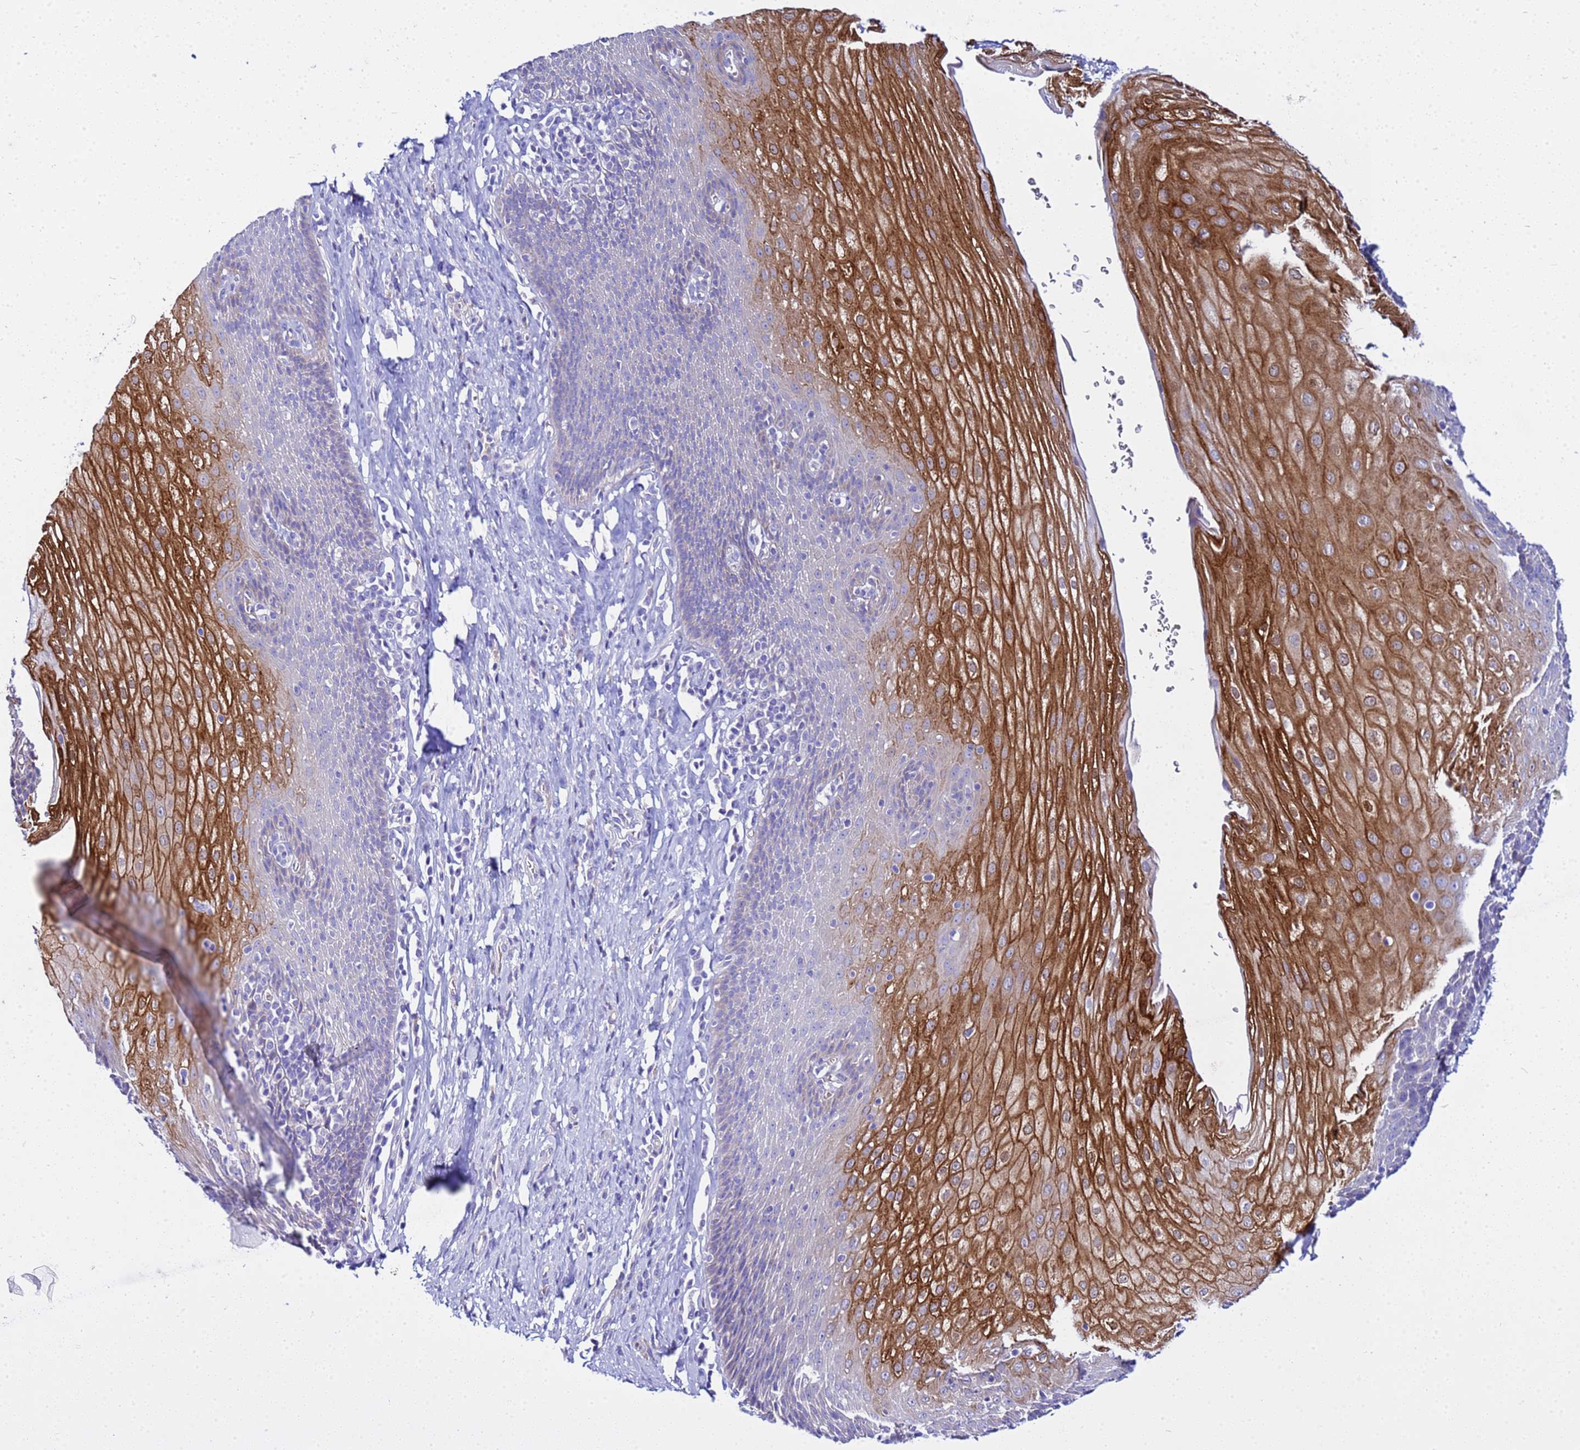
{"staining": {"intensity": "strong", "quantity": "<25%", "location": "cytoplasmic/membranous"}, "tissue": "esophagus", "cell_type": "Squamous epithelial cells", "image_type": "normal", "snomed": [{"axis": "morphology", "description": "Normal tissue, NOS"}, {"axis": "topography", "description": "Esophagus"}], "caption": "Protein expression analysis of unremarkable human esophagus reveals strong cytoplasmic/membranous positivity in approximately <25% of squamous epithelial cells. Using DAB (brown) and hematoxylin (blue) stains, captured at high magnification using brightfield microscopy.", "gene": "USP18", "patient": {"sex": "female", "age": 61}}